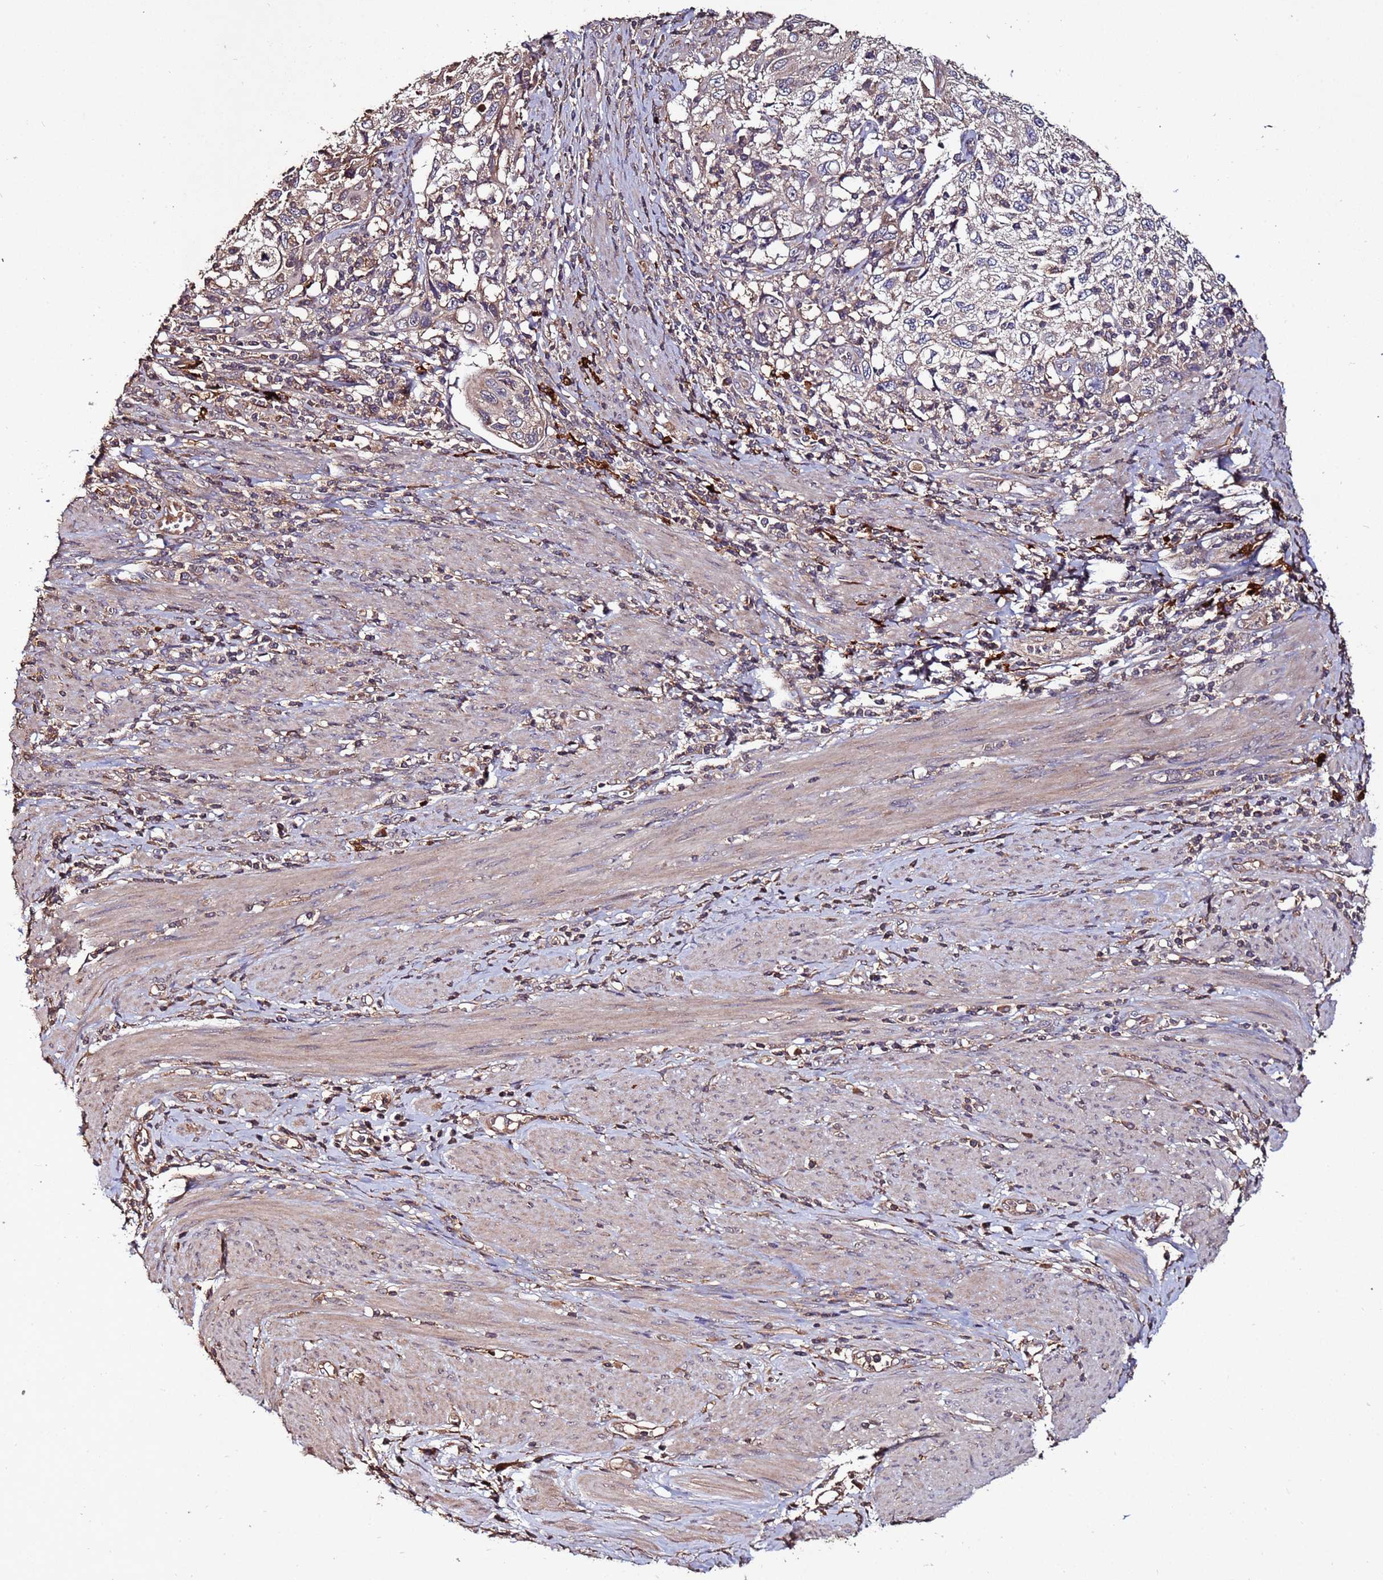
{"staining": {"intensity": "negative", "quantity": "none", "location": "none"}, "tissue": "cervical cancer", "cell_type": "Tumor cells", "image_type": "cancer", "snomed": [{"axis": "morphology", "description": "Squamous cell carcinoma, NOS"}, {"axis": "topography", "description": "Cervix"}], "caption": "A micrograph of cervical cancer stained for a protein demonstrates no brown staining in tumor cells.", "gene": "RPS15A", "patient": {"sex": "female", "age": 70}}